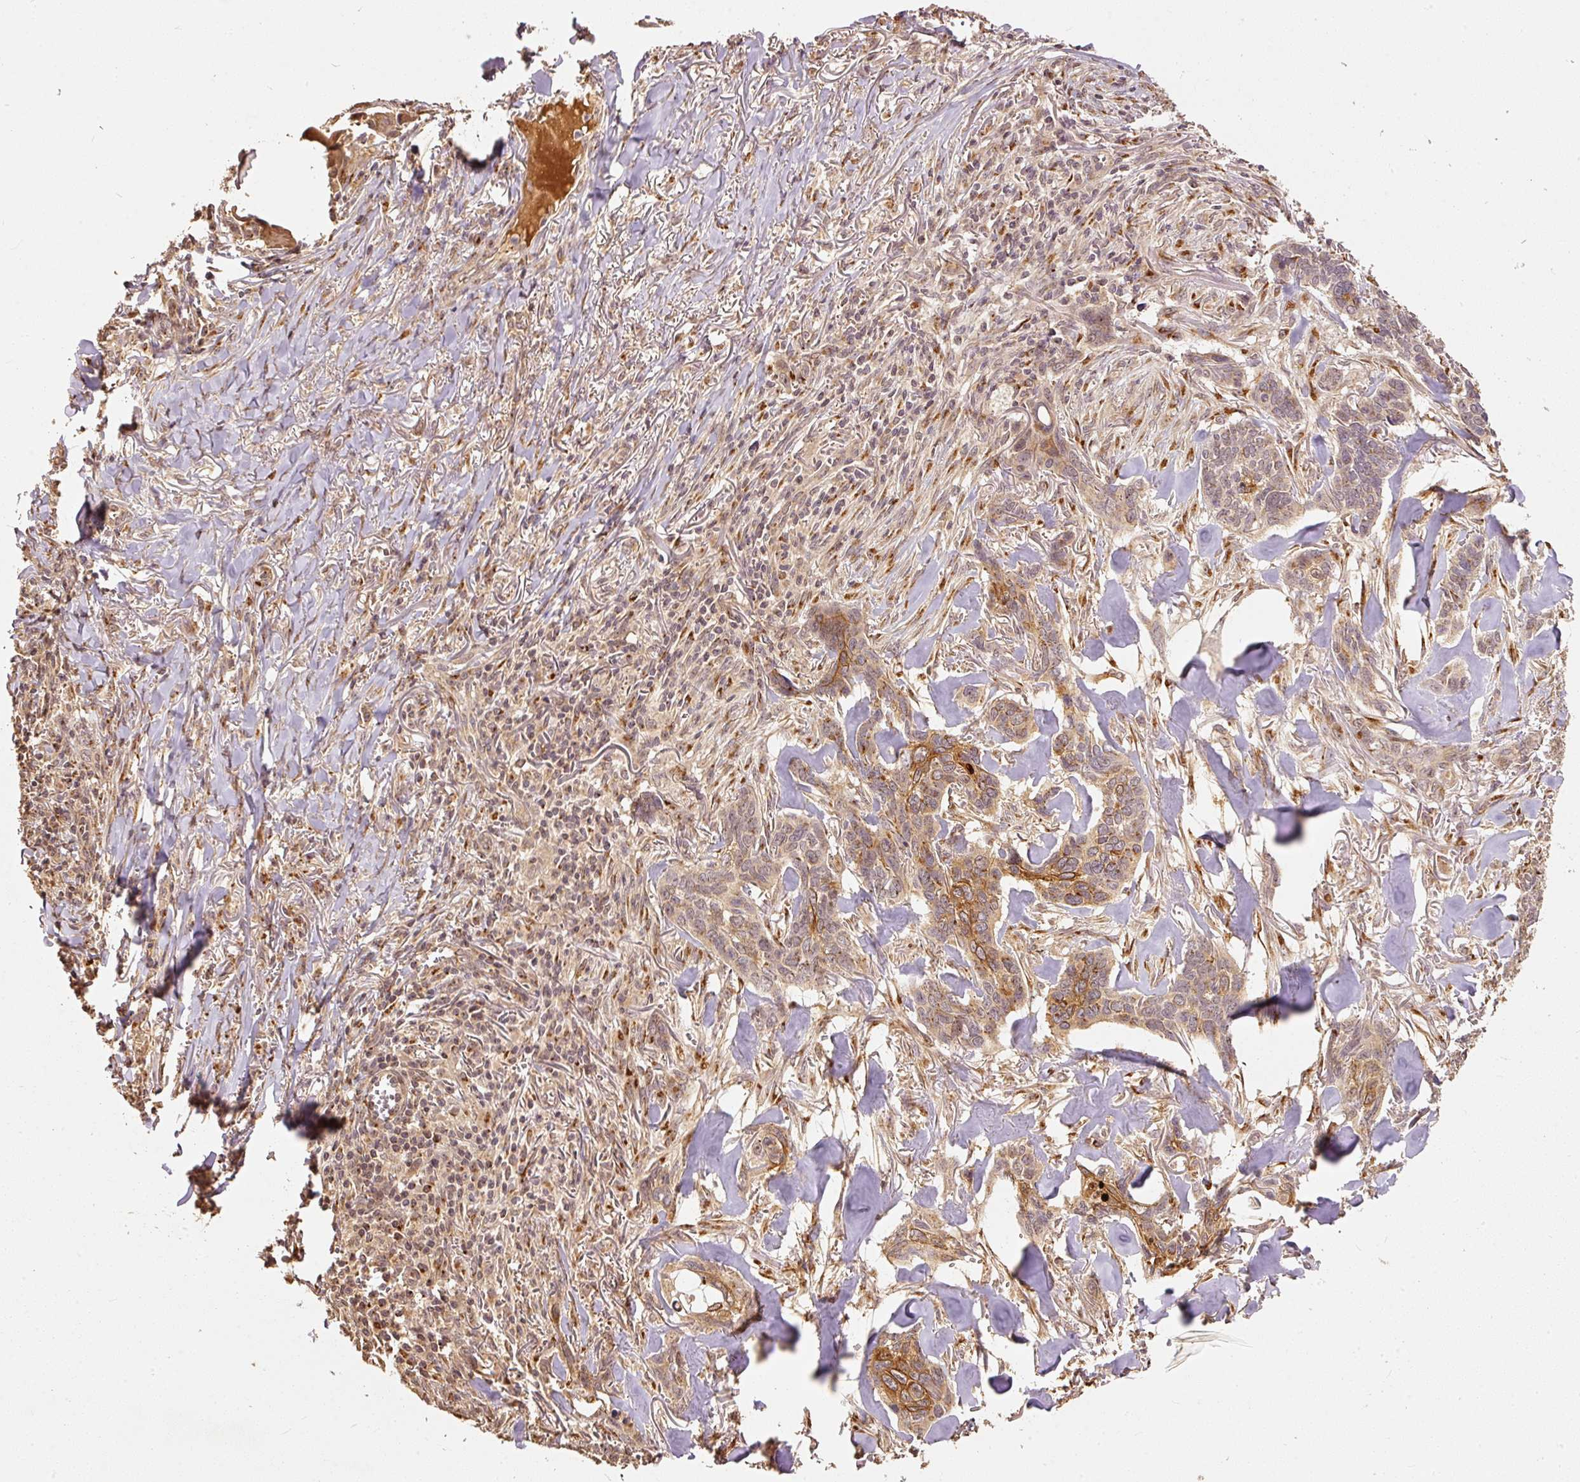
{"staining": {"intensity": "moderate", "quantity": ">75%", "location": "cytoplasmic/membranous"}, "tissue": "skin cancer", "cell_type": "Tumor cells", "image_type": "cancer", "snomed": [{"axis": "morphology", "description": "Basal cell carcinoma"}, {"axis": "topography", "description": "Skin"}], "caption": "Immunohistochemistry histopathology image of neoplastic tissue: skin cancer (basal cell carcinoma) stained using immunohistochemistry demonstrates medium levels of moderate protein expression localized specifically in the cytoplasmic/membranous of tumor cells, appearing as a cytoplasmic/membranous brown color.", "gene": "FUT8", "patient": {"sex": "male", "age": 86}}